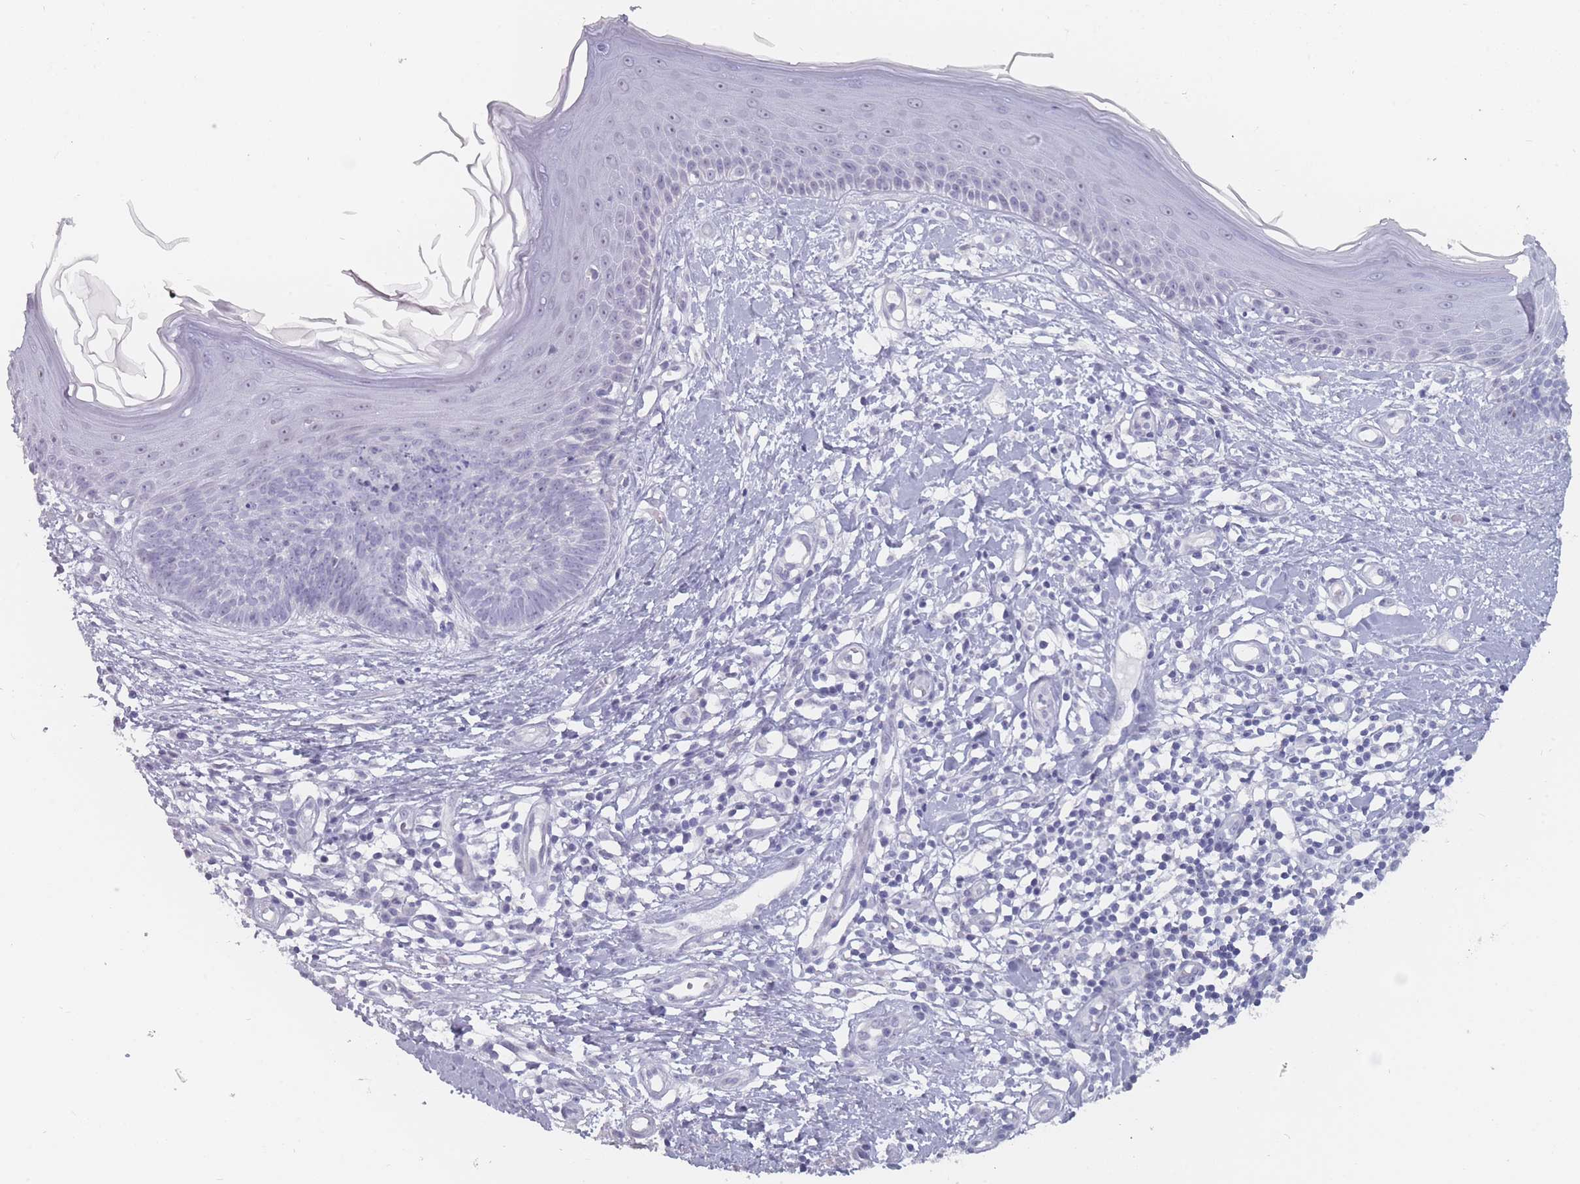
{"staining": {"intensity": "negative", "quantity": "none", "location": "none"}, "tissue": "skin cancer", "cell_type": "Tumor cells", "image_type": "cancer", "snomed": [{"axis": "morphology", "description": "Basal cell carcinoma"}, {"axis": "topography", "description": "Skin"}], "caption": "This is an immunohistochemistry histopathology image of skin cancer. There is no positivity in tumor cells.", "gene": "ROS1", "patient": {"sex": "male", "age": 78}}